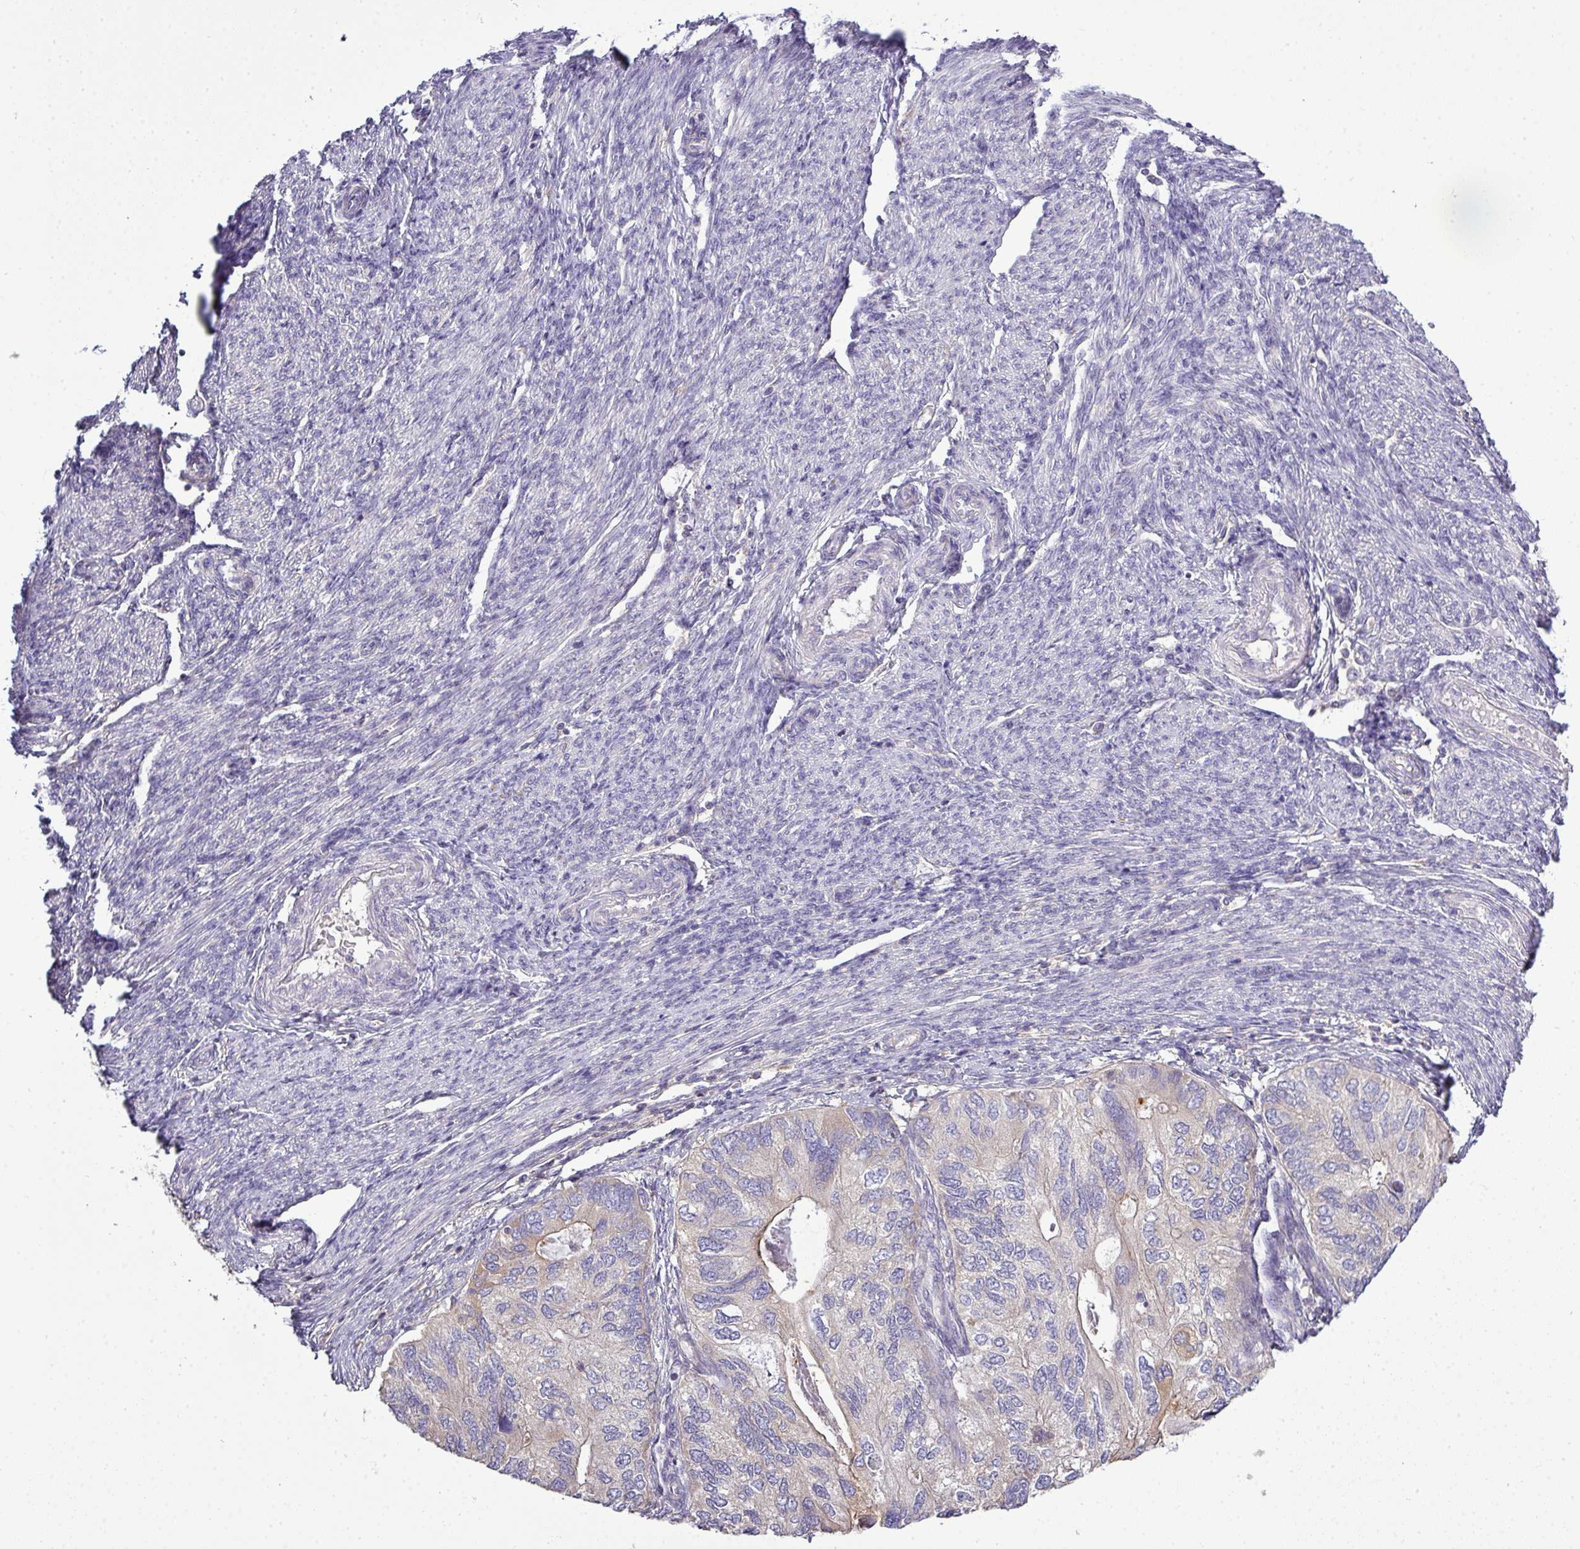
{"staining": {"intensity": "negative", "quantity": "none", "location": "none"}, "tissue": "endometrial cancer", "cell_type": "Tumor cells", "image_type": "cancer", "snomed": [{"axis": "morphology", "description": "Carcinoma, NOS"}, {"axis": "topography", "description": "Uterus"}], "caption": "Photomicrograph shows no protein expression in tumor cells of endometrial carcinoma tissue. The staining is performed using DAB (3,3'-diaminobenzidine) brown chromogen with nuclei counter-stained in using hematoxylin.", "gene": "STAT5A", "patient": {"sex": "female", "age": 76}}